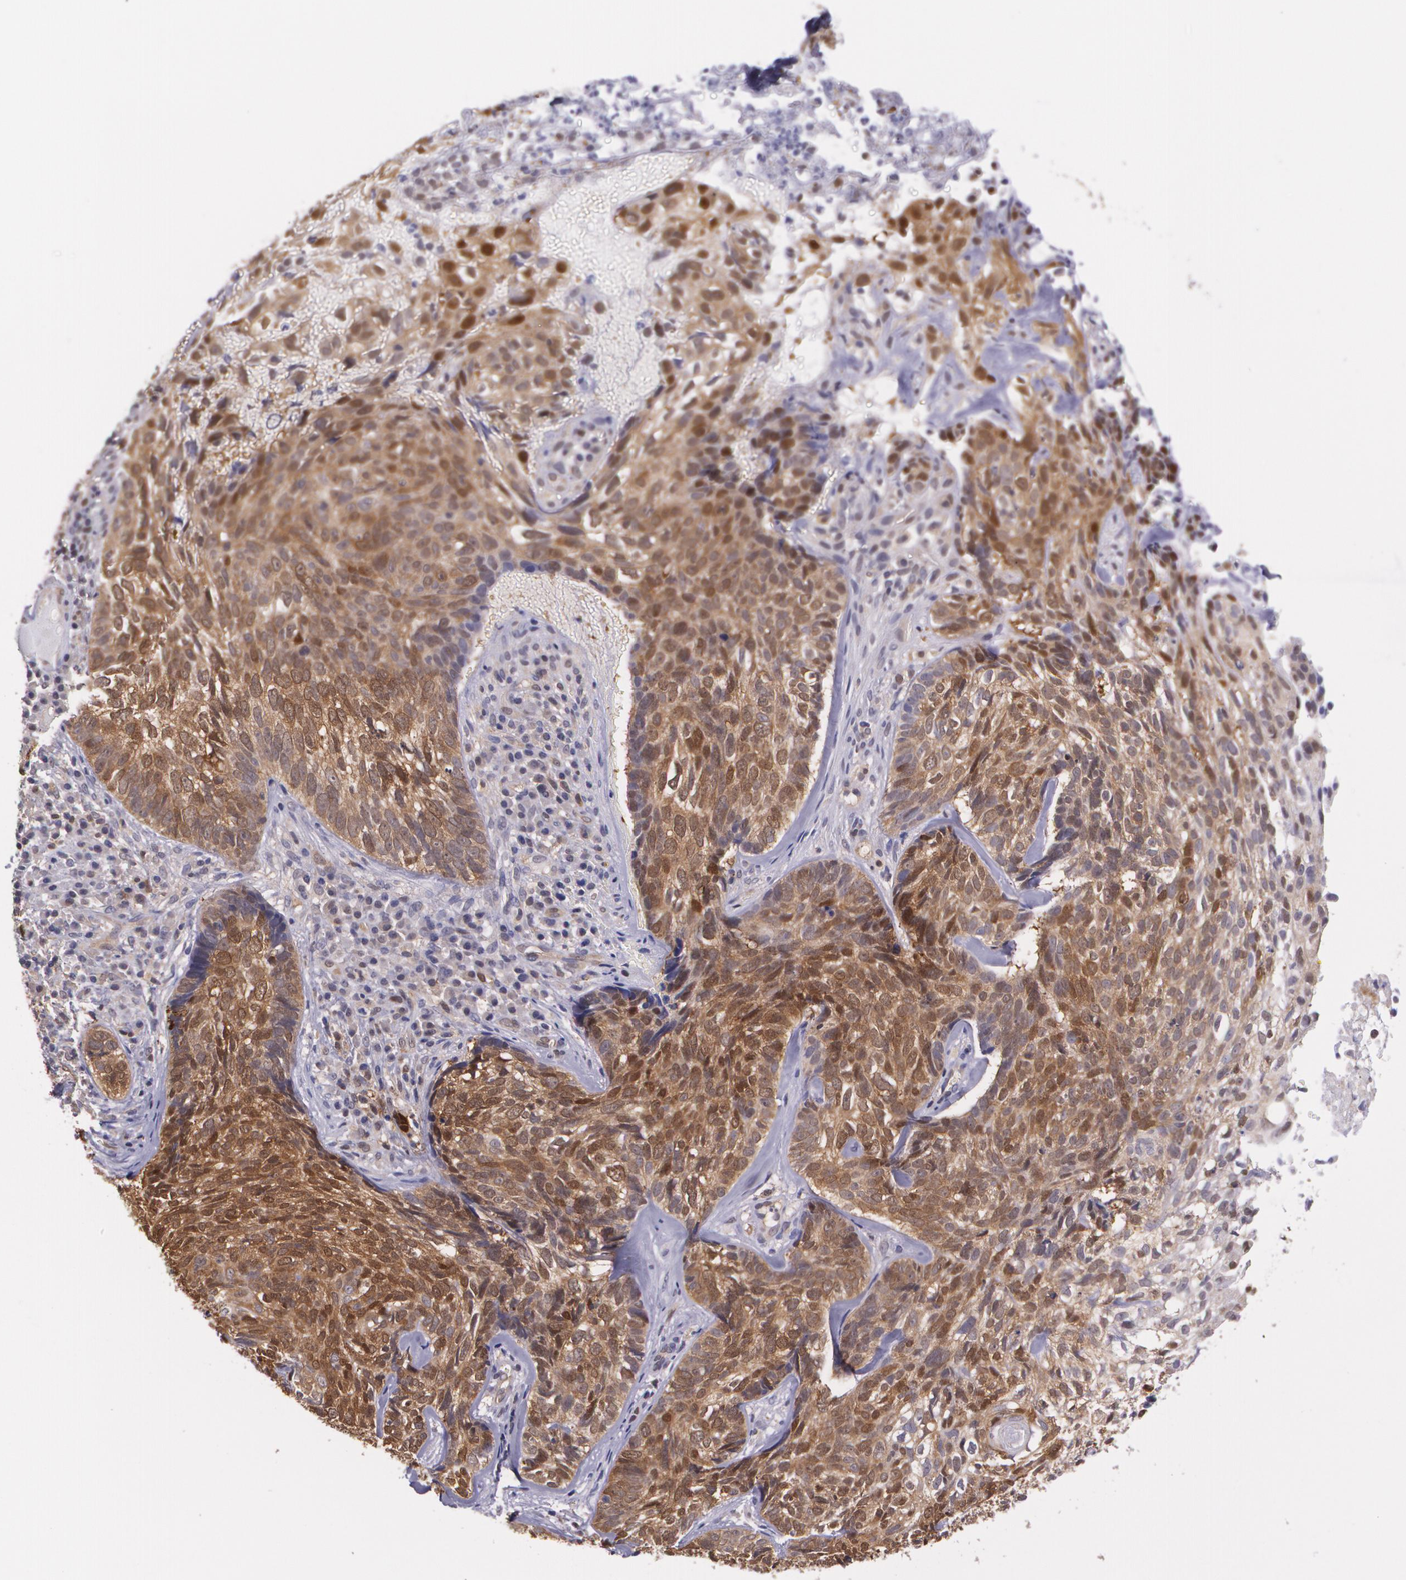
{"staining": {"intensity": "strong", "quantity": ">75%", "location": "cytoplasmic/membranous"}, "tissue": "skin cancer", "cell_type": "Tumor cells", "image_type": "cancer", "snomed": [{"axis": "morphology", "description": "Basal cell carcinoma"}, {"axis": "topography", "description": "Skin"}], "caption": "IHC of skin cancer reveals high levels of strong cytoplasmic/membranous positivity in approximately >75% of tumor cells.", "gene": "HSPH1", "patient": {"sex": "male", "age": 72}}